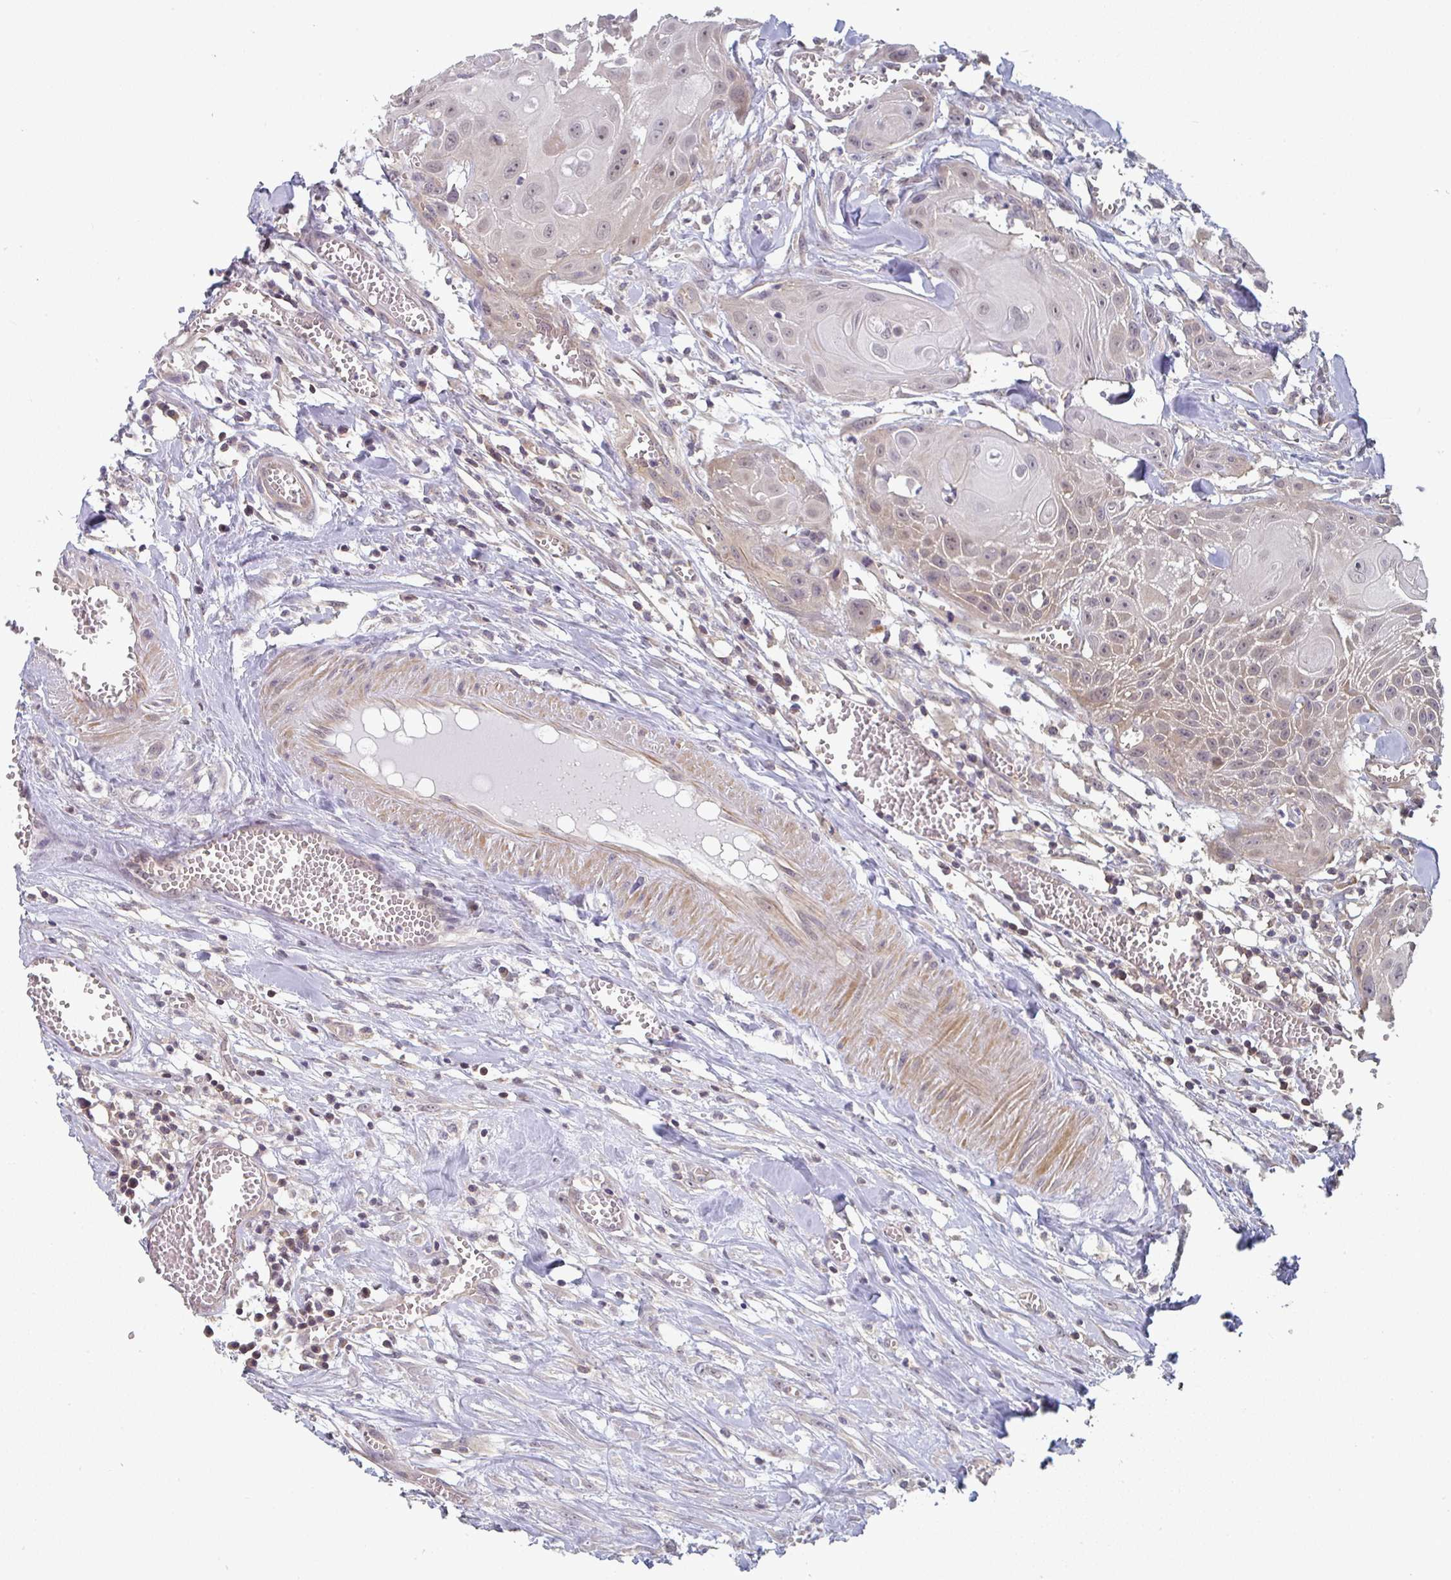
{"staining": {"intensity": "weak", "quantity": "<25%", "location": "cytoplasmic/membranous"}, "tissue": "head and neck cancer", "cell_type": "Tumor cells", "image_type": "cancer", "snomed": [{"axis": "morphology", "description": "Squamous cell carcinoma, NOS"}, {"axis": "topography", "description": "Lymph node"}, {"axis": "topography", "description": "Salivary gland"}, {"axis": "topography", "description": "Head-Neck"}], "caption": "High power microscopy photomicrograph of an immunohistochemistry (IHC) histopathology image of squamous cell carcinoma (head and neck), revealing no significant expression in tumor cells.", "gene": "RANGRF", "patient": {"sex": "female", "age": 74}}